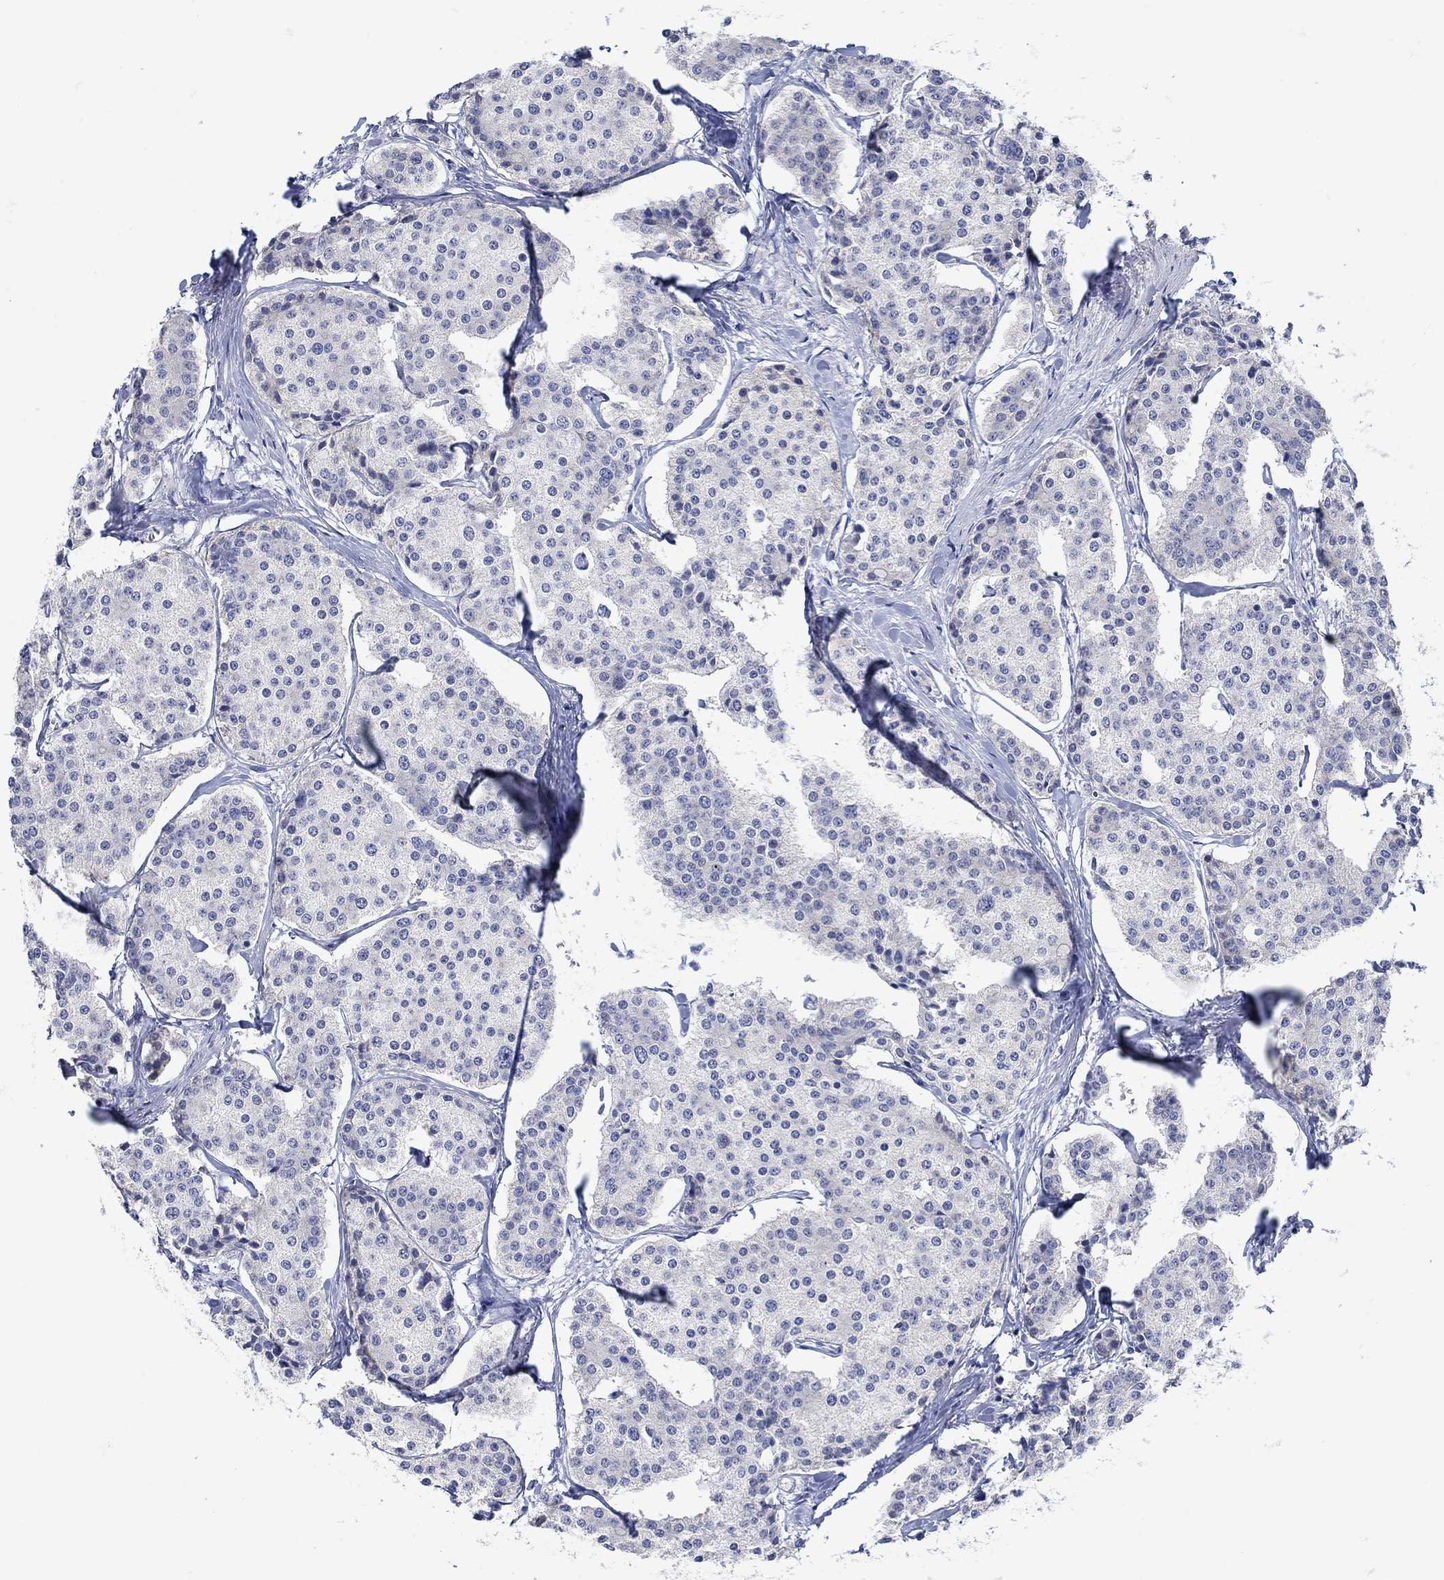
{"staining": {"intensity": "negative", "quantity": "none", "location": "none"}, "tissue": "carcinoid", "cell_type": "Tumor cells", "image_type": "cancer", "snomed": [{"axis": "morphology", "description": "Carcinoid, malignant, NOS"}, {"axis": "topography", "description": "Small intestine"}], "caption": "Tumor cells are negative for brown protein staining in malignant carcinoid.", "gene": "MSI1", "patient": {"sex": "female", "age": 65}}